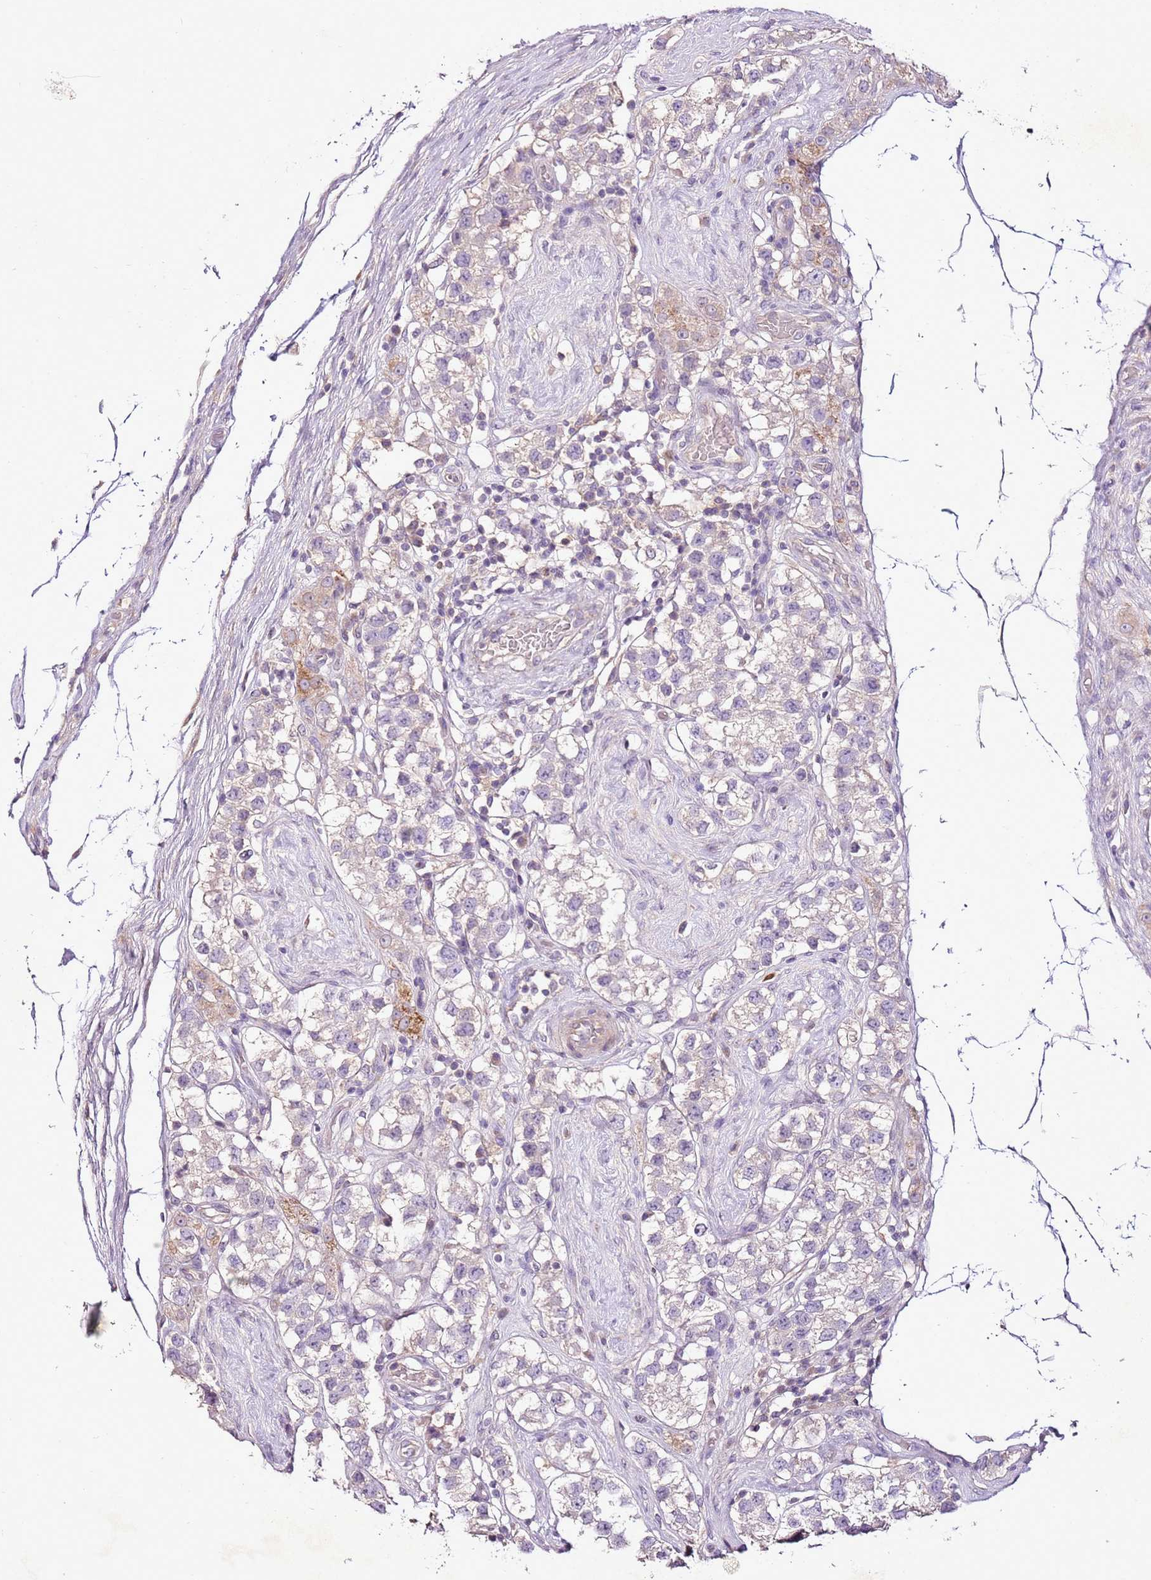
{"staining": {"intensity": "negative", "quantity": "none", "location": "none"}, "tissue": "testis cancer", "cell_type": "Tumor cells", "image_type": "cancer", "snomed": [{"axis": "morphology", "description": "Seminoma, NOS"}, {"axis": "topography", "description": "Testis"}], "caption": "A photomicrograph of testis cancer stained for a protein shows no brown staining in tumor cells. The staining was performed using DAB (3,3'-diaminobenzidine) to visualize the protein expression in brown, while the nuclei were stained in blue with hematoxylin (Magnification: 20x).", "gene": "CMKLR1", "patient": {"sex": "male", "age": 34}}